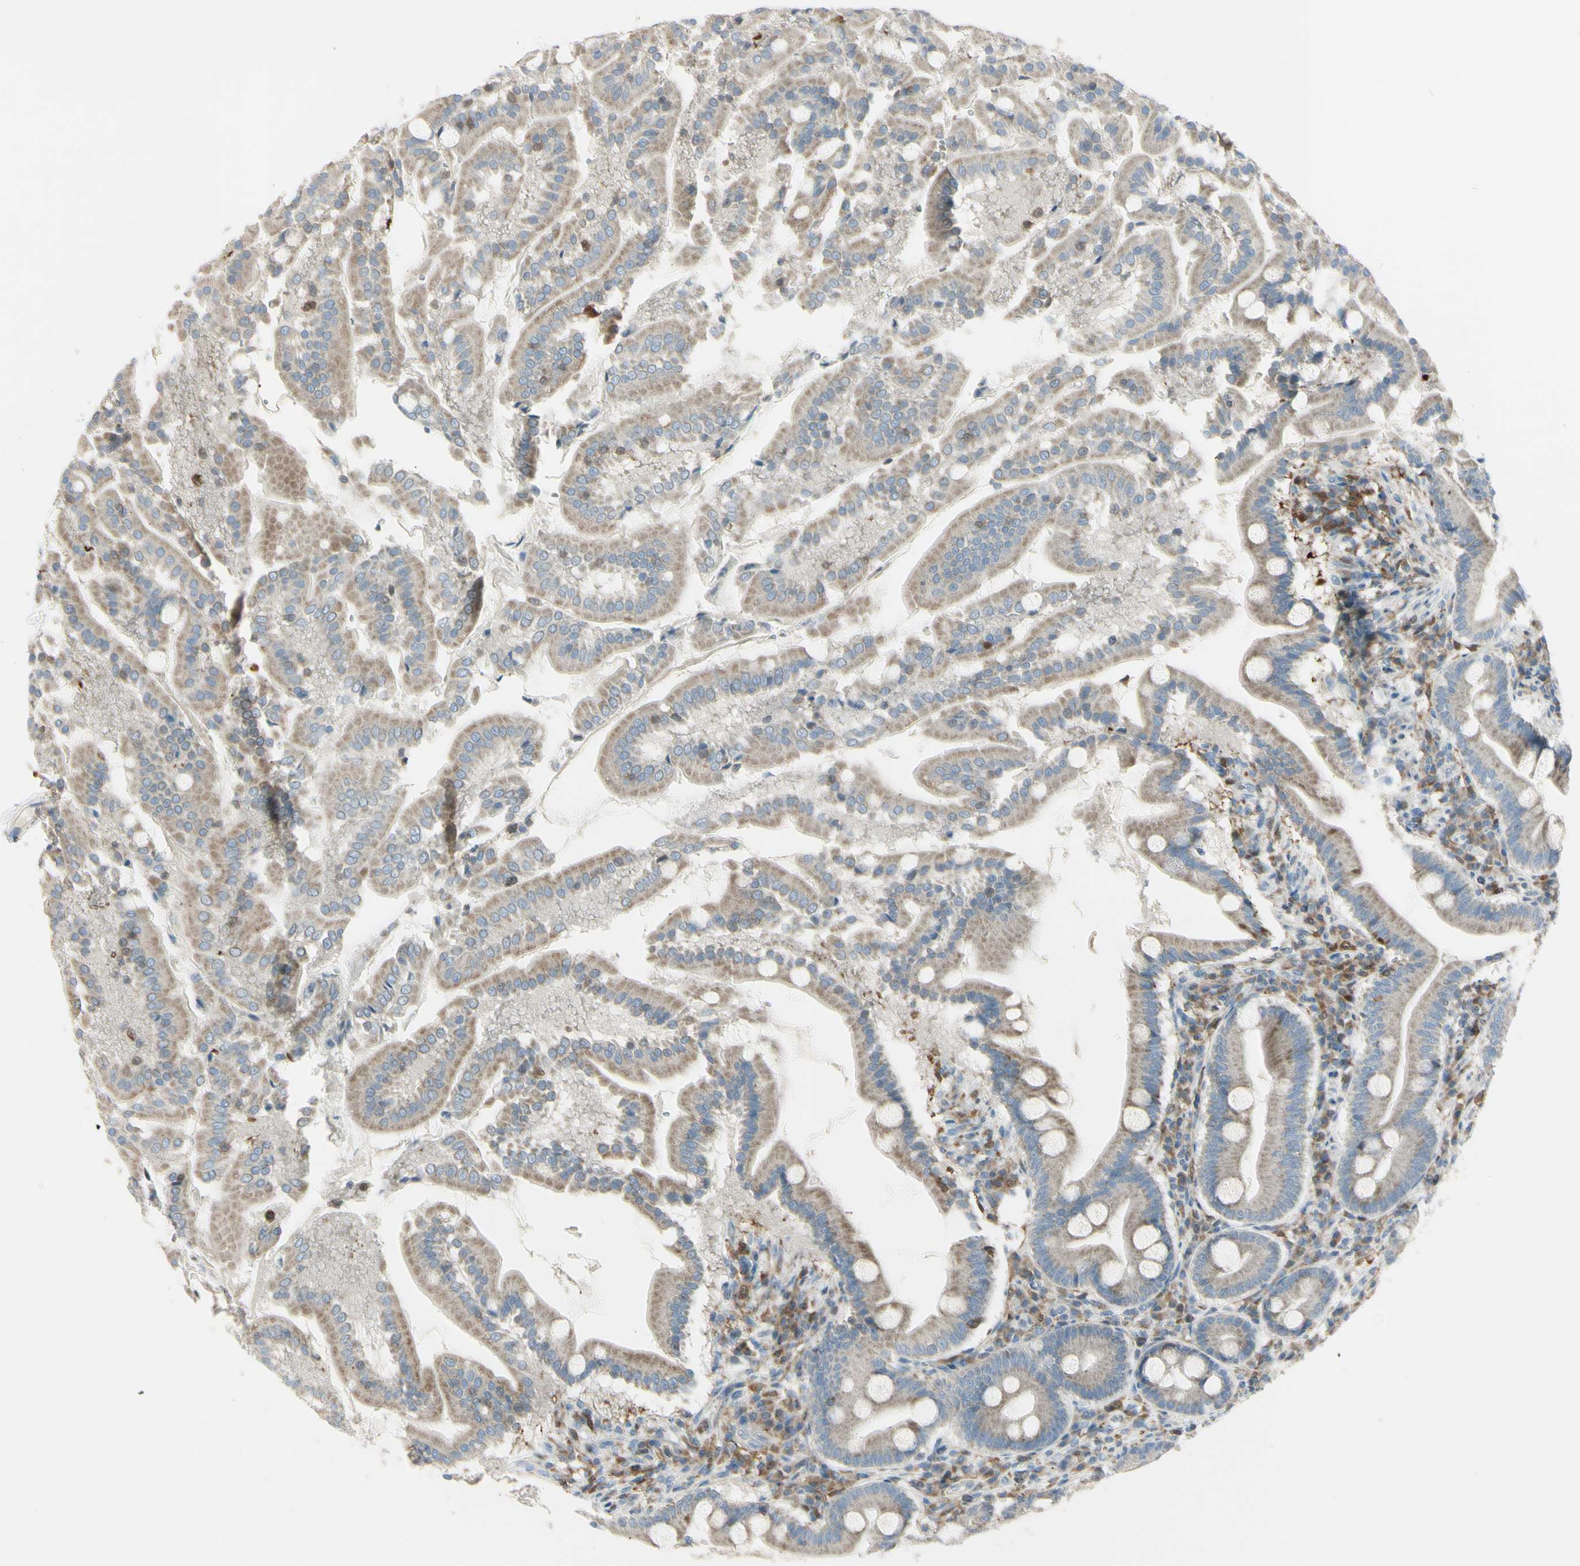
{"staining": {"intensity": "weak", "quantity": ">75%", "location": "cytoplasmic/membranous"}, "tissue": "duodenum", "cell_type": "Glandular cells", "image_type": "normal", "snomed": [{"axis": "morphology", "description": "Normal tissue, NOS"}, {"axis": "topography", "description": "Duodenum"}], "caption": "Glandular cells demonstrate weak cytoplasmic/membranous positivity in approximately >75% of cells in benign duodenum.", "gene": "CYRIB", "patient": {"sex": "male", "age": 50}}